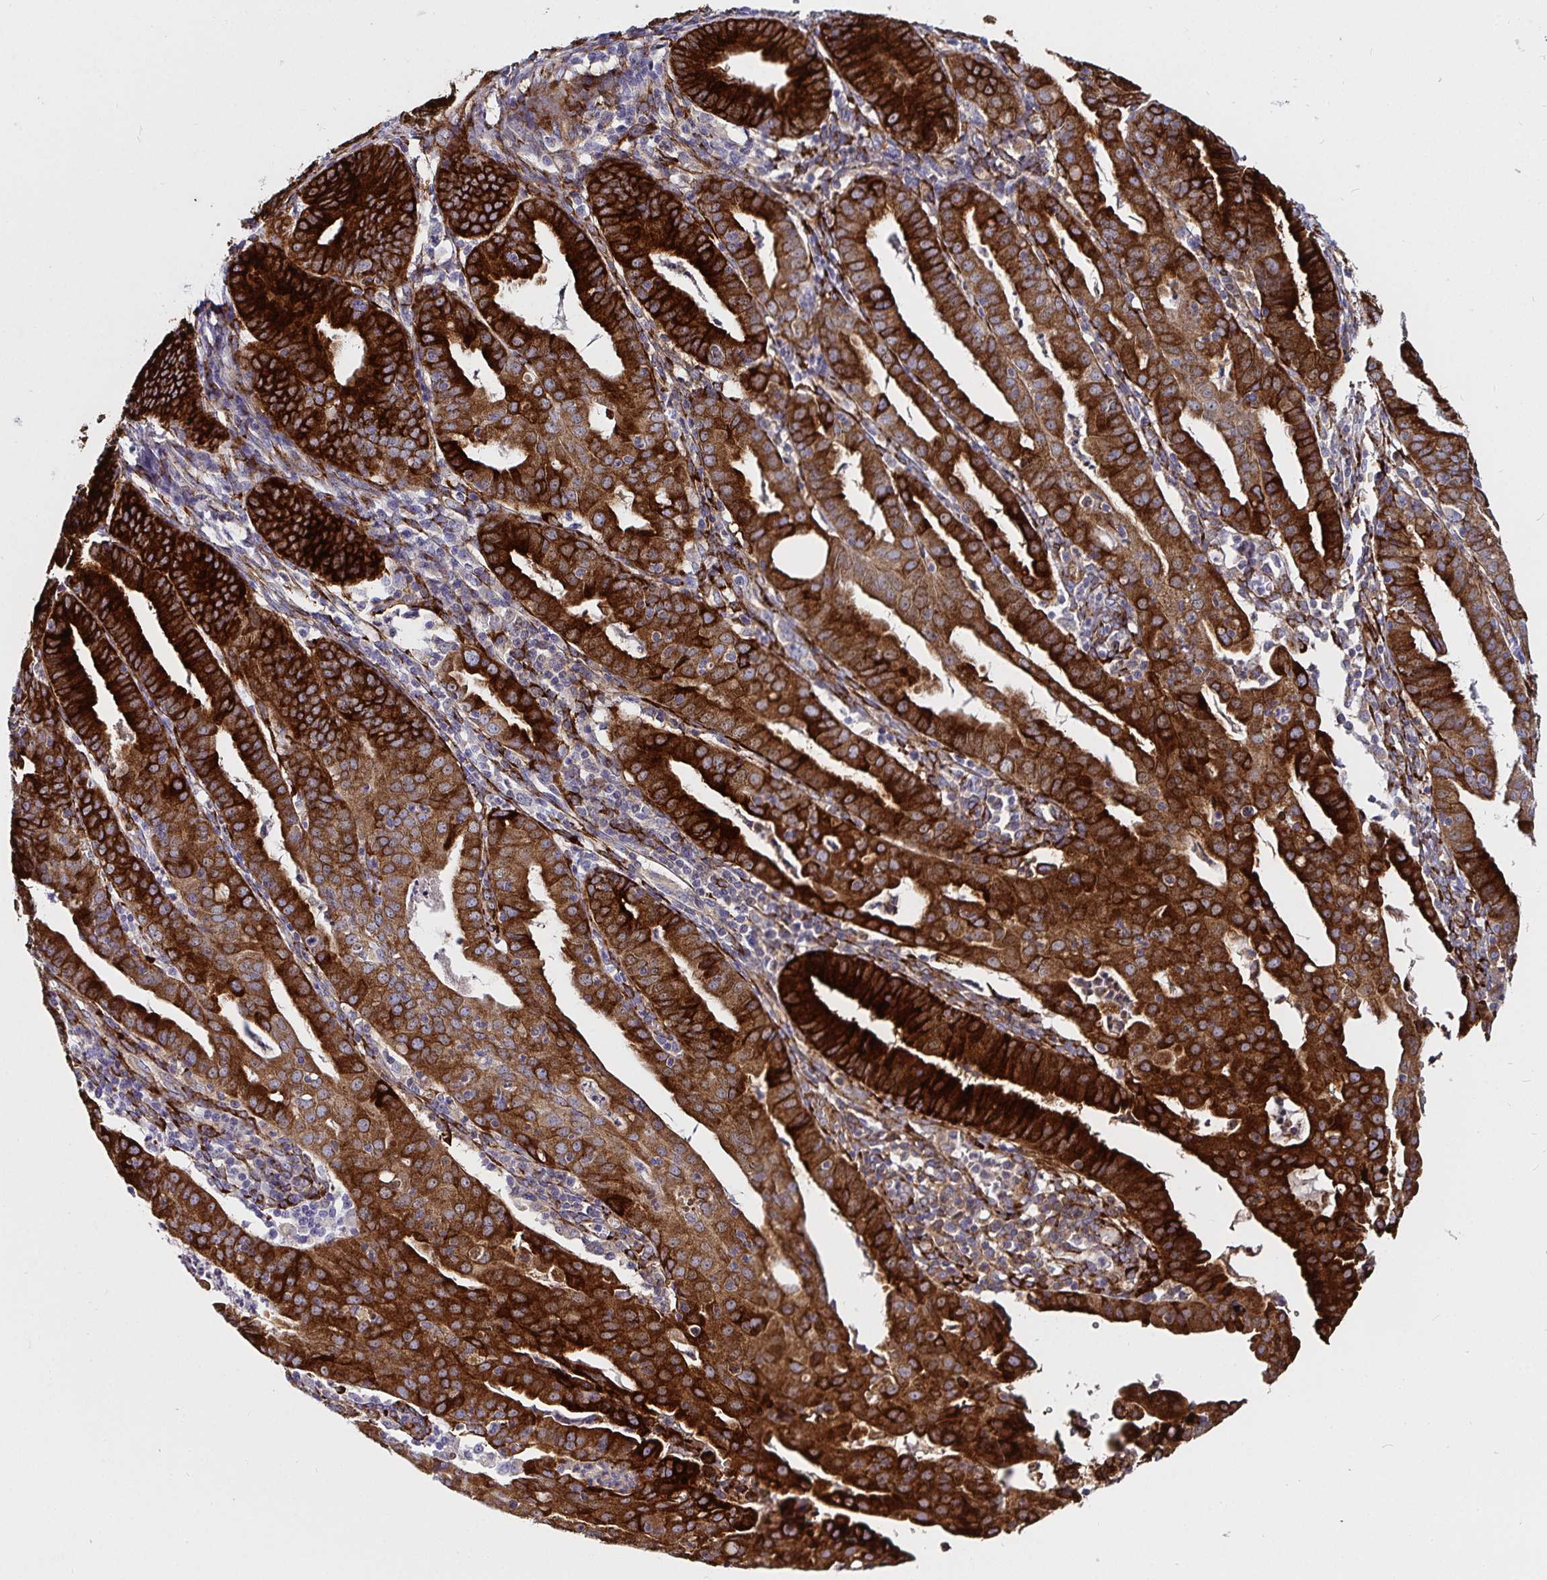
{"staining": {"intensity": "strong", "quantity": "25%-75%", "location": "cytoplasmic/membranous"}, "tissue": "endometrial cancer", "cell_type": "Tumor cells", "image_type": "cancer", "snomed": [{"axis": "morphology", "description": "Adenocarcinoma, NOS"}, {"axis": "topography", "description": "Endometrium"}], "caption": "A high-resolution micrograph shows IHC staining of adenocarcinoma (endometrial), which displays strong cytoplasmic/membranous staining in approximately 25%-75% of tumor cells.", "gene": "P4HA2", "patient": {"sex": "female", "age": 60}}